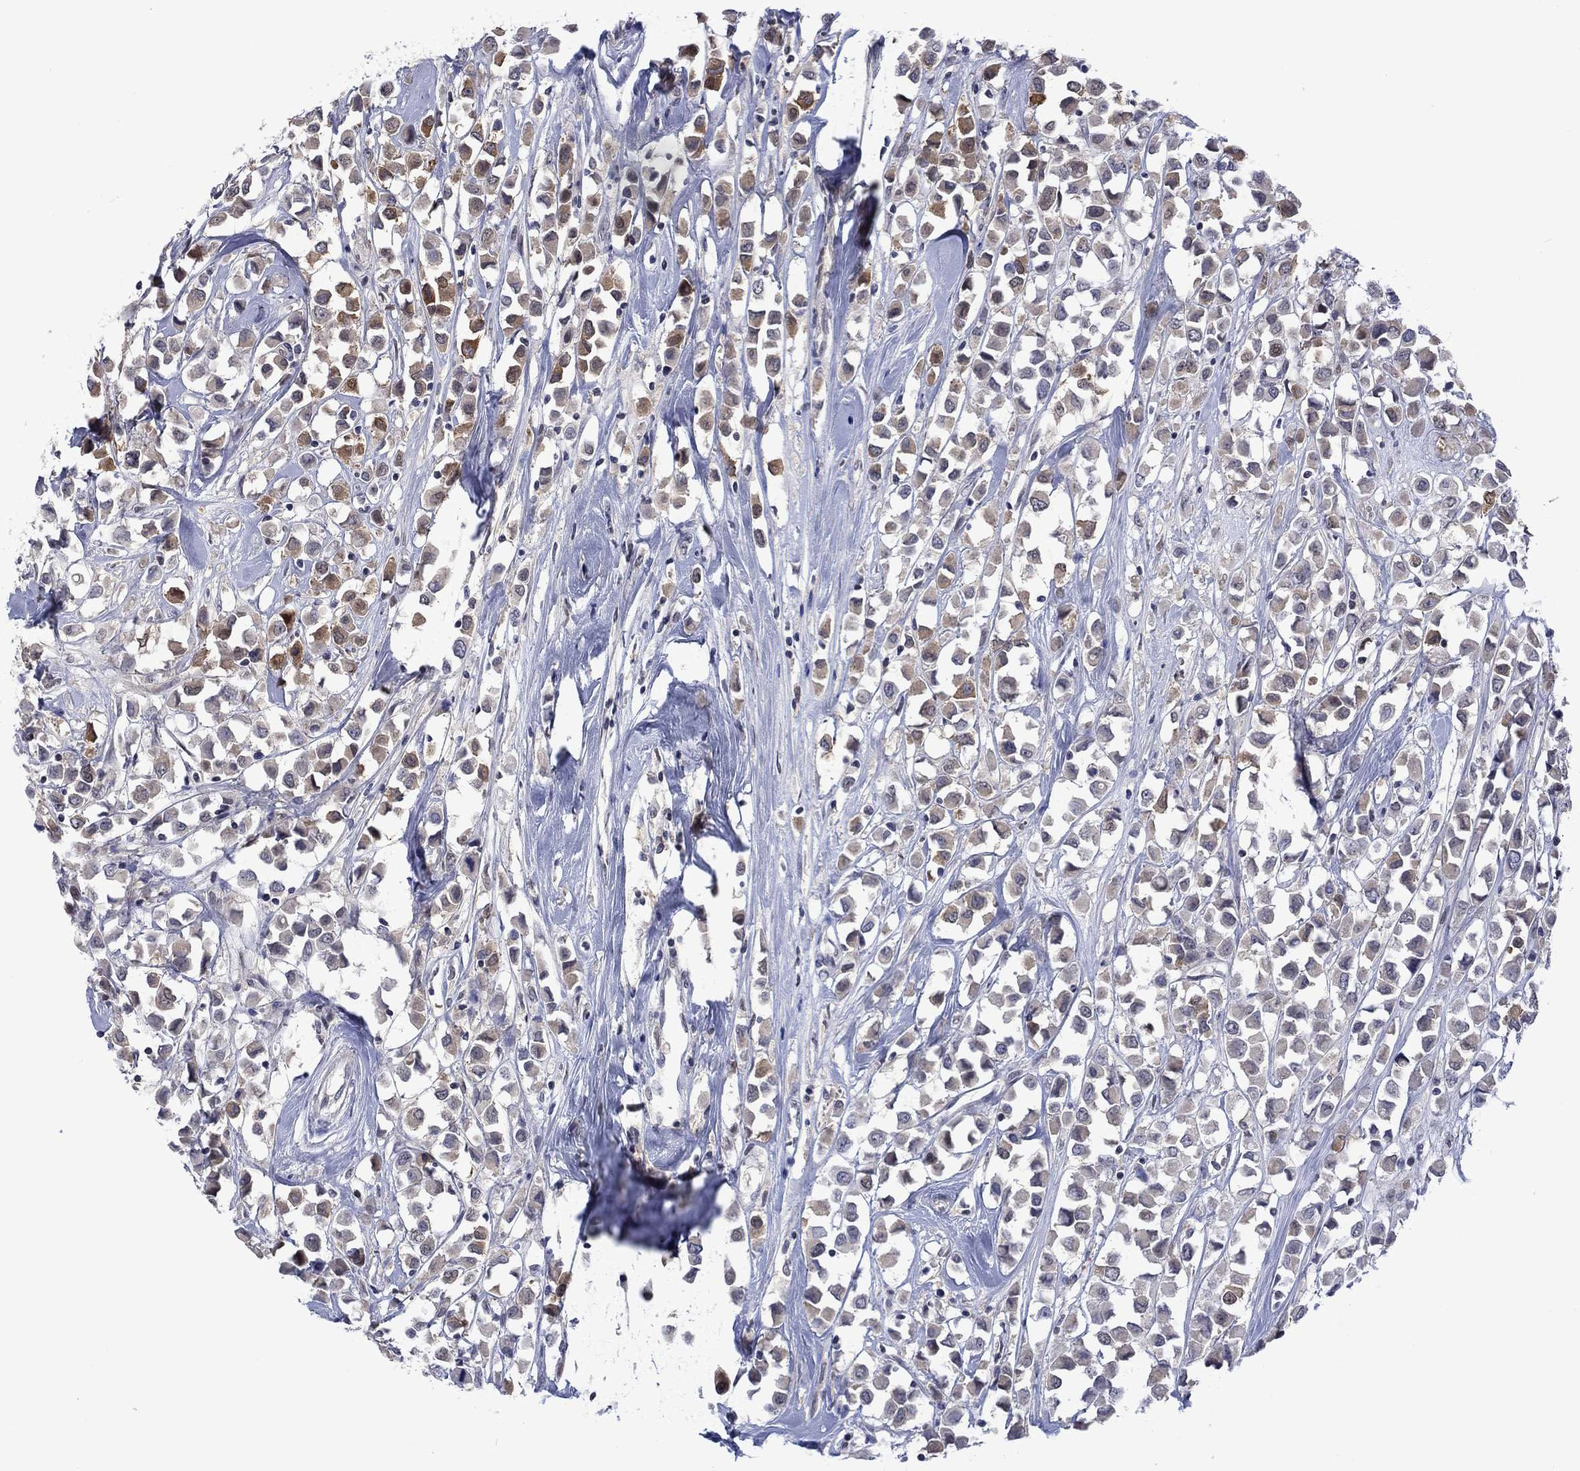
{"staining": {"intensity": "moderate", "quantity": "<25%", "location": "cytoplasmic/membranous"}, "tissue": "breast cancer", "cell_type": "Tumor cells", "image_type": "cancer", "snomed": [{"axis": "morphology", "description": "Duct carcinoma"}, {"axis": "topography", "description": "Breast"}], "caption": "This photomicrograph demonstrates immunohistochemistry staining of human infiltrating ductal carcinoma (breast), with low moderate cytoplasmic/membranous expression in about <25% of tumor cells.", "gene": "AGL", "patient": {"sex": "female", "age": 61}}